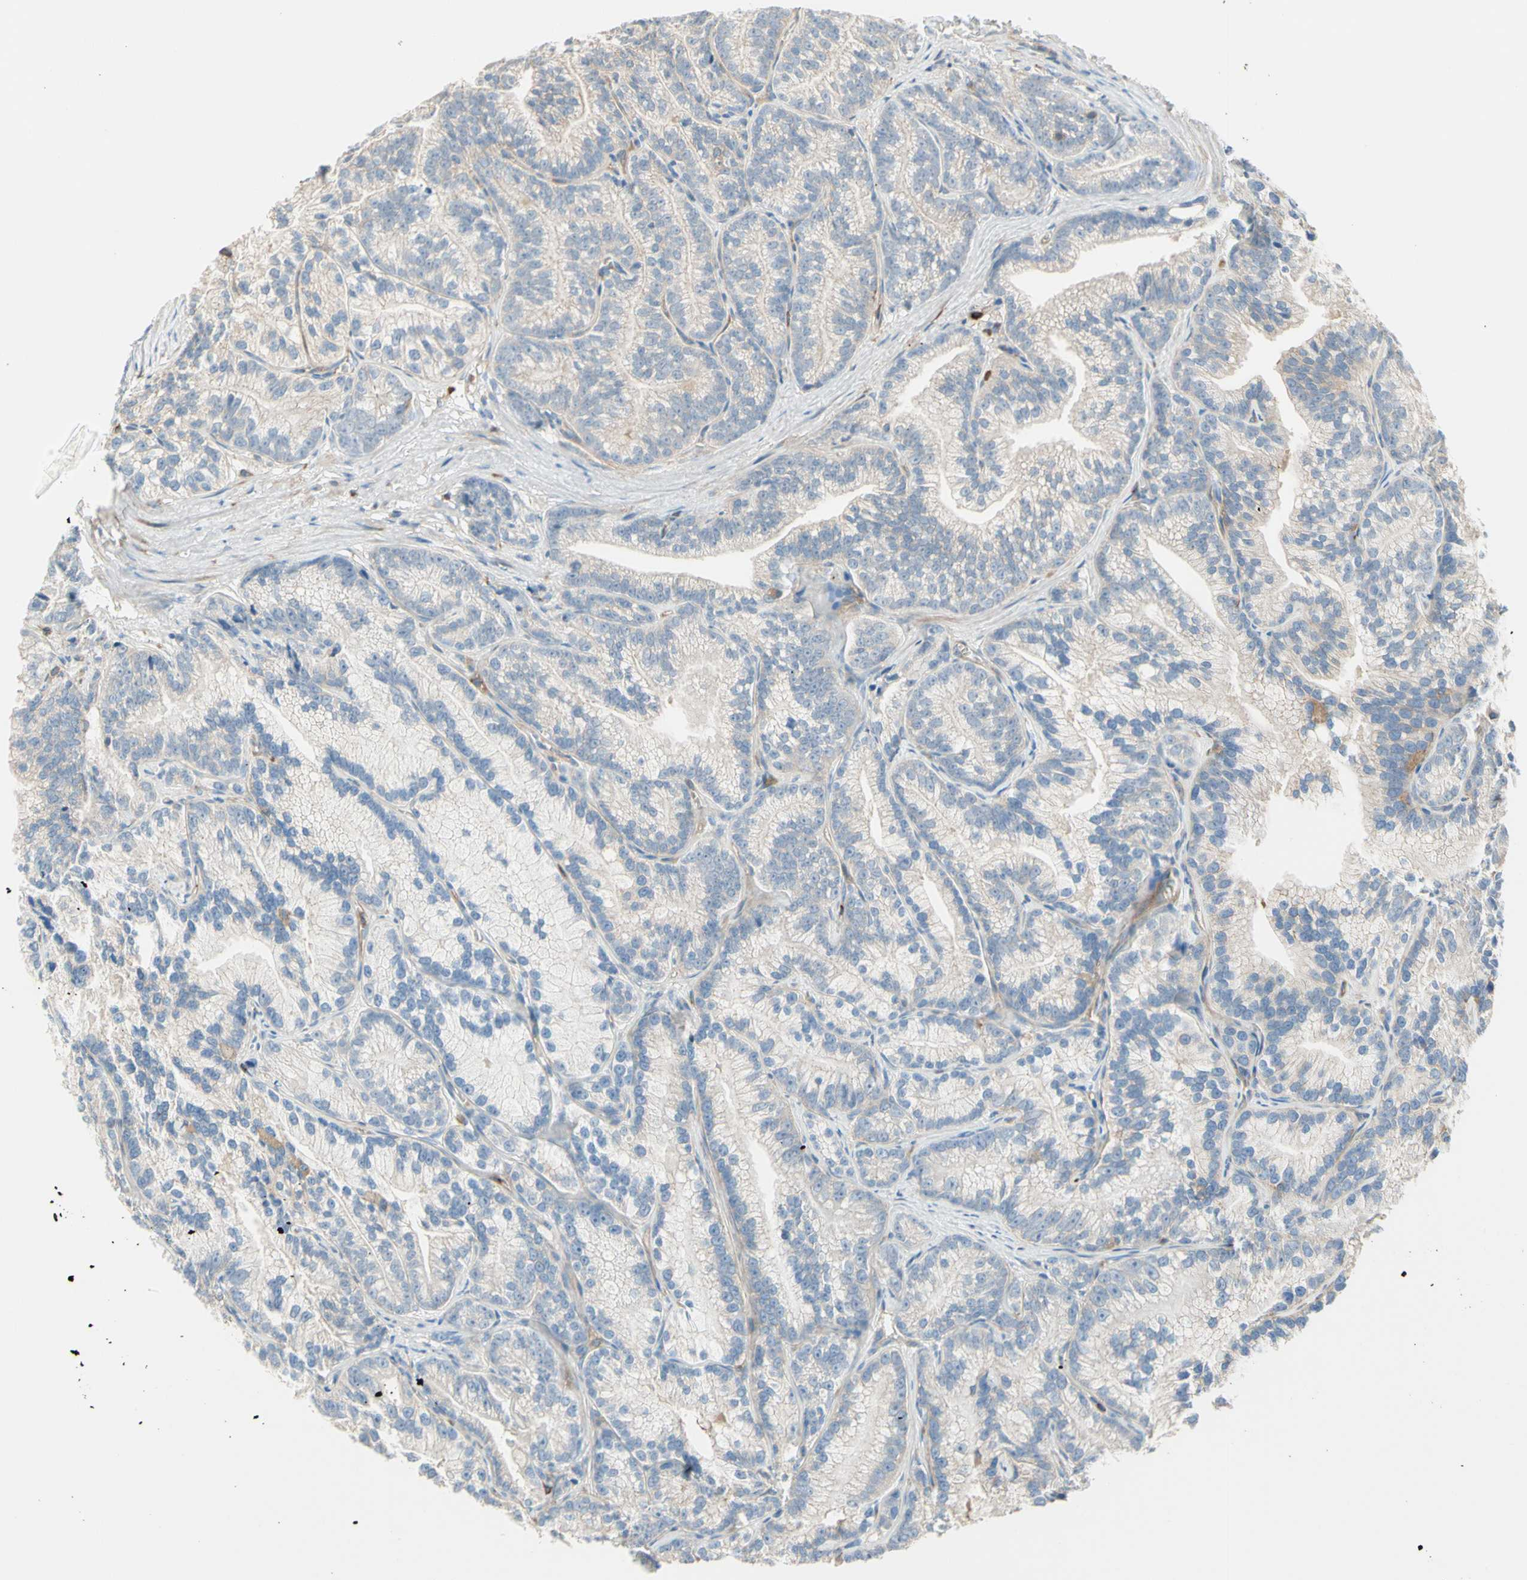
{"staining": {"intensity": "weak", "quantity": "<25%", "location": "cytoplasmic/membranous"}, "tissue": "prostate cancer", "cell_type": "Tumor cells", "image_type": "cancer", "snomed": [{"axis": "morphology", "description": "Adenocarcinoma, Low grade"}, {"axis": "topography", "description": "Prostate"}], "caption": "This is an immunohistochemistry (IHC) image of prostate cancer. There is no expression in tumor cells.", "gene": "SEMA4C", "patient": {"sex": "male", "age": 89}}